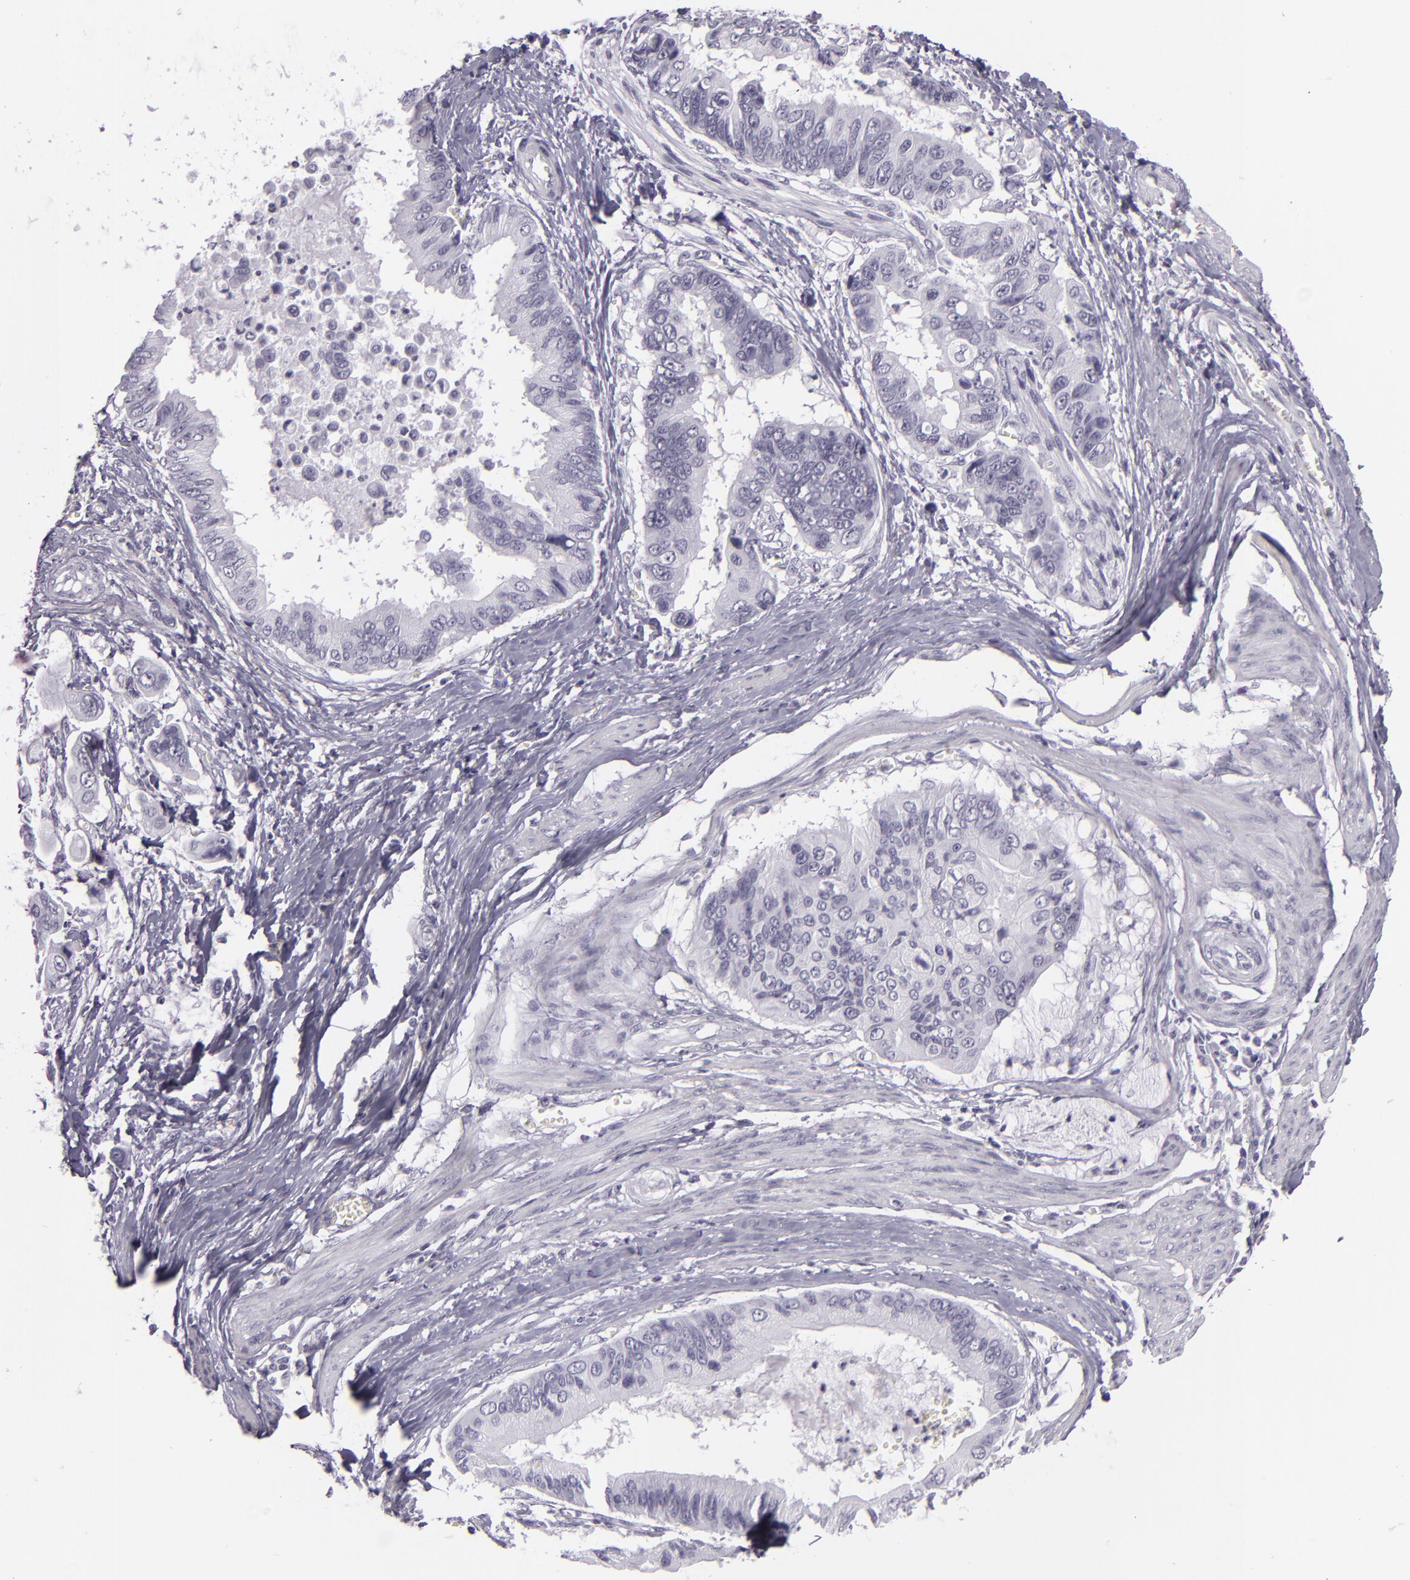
{"staining": {"intensity": "negative", "quantity": "none", "location": "none"}, "tissue": "stomach cancer", "cell_type": "Tumor cells", "image_type": "cancer", "snomed": [{"axis": "morphology", "description": "Adenocarcinoma, NOS"}, {"axis": "topography", "description": "Stomach, upper"}], "caption": "A histopathology image of human adenocarcinoma (stomach) is negative for staining in tumor cells.", "gene": "MCM3", "patient": {"sex": "male", "age": 80}}